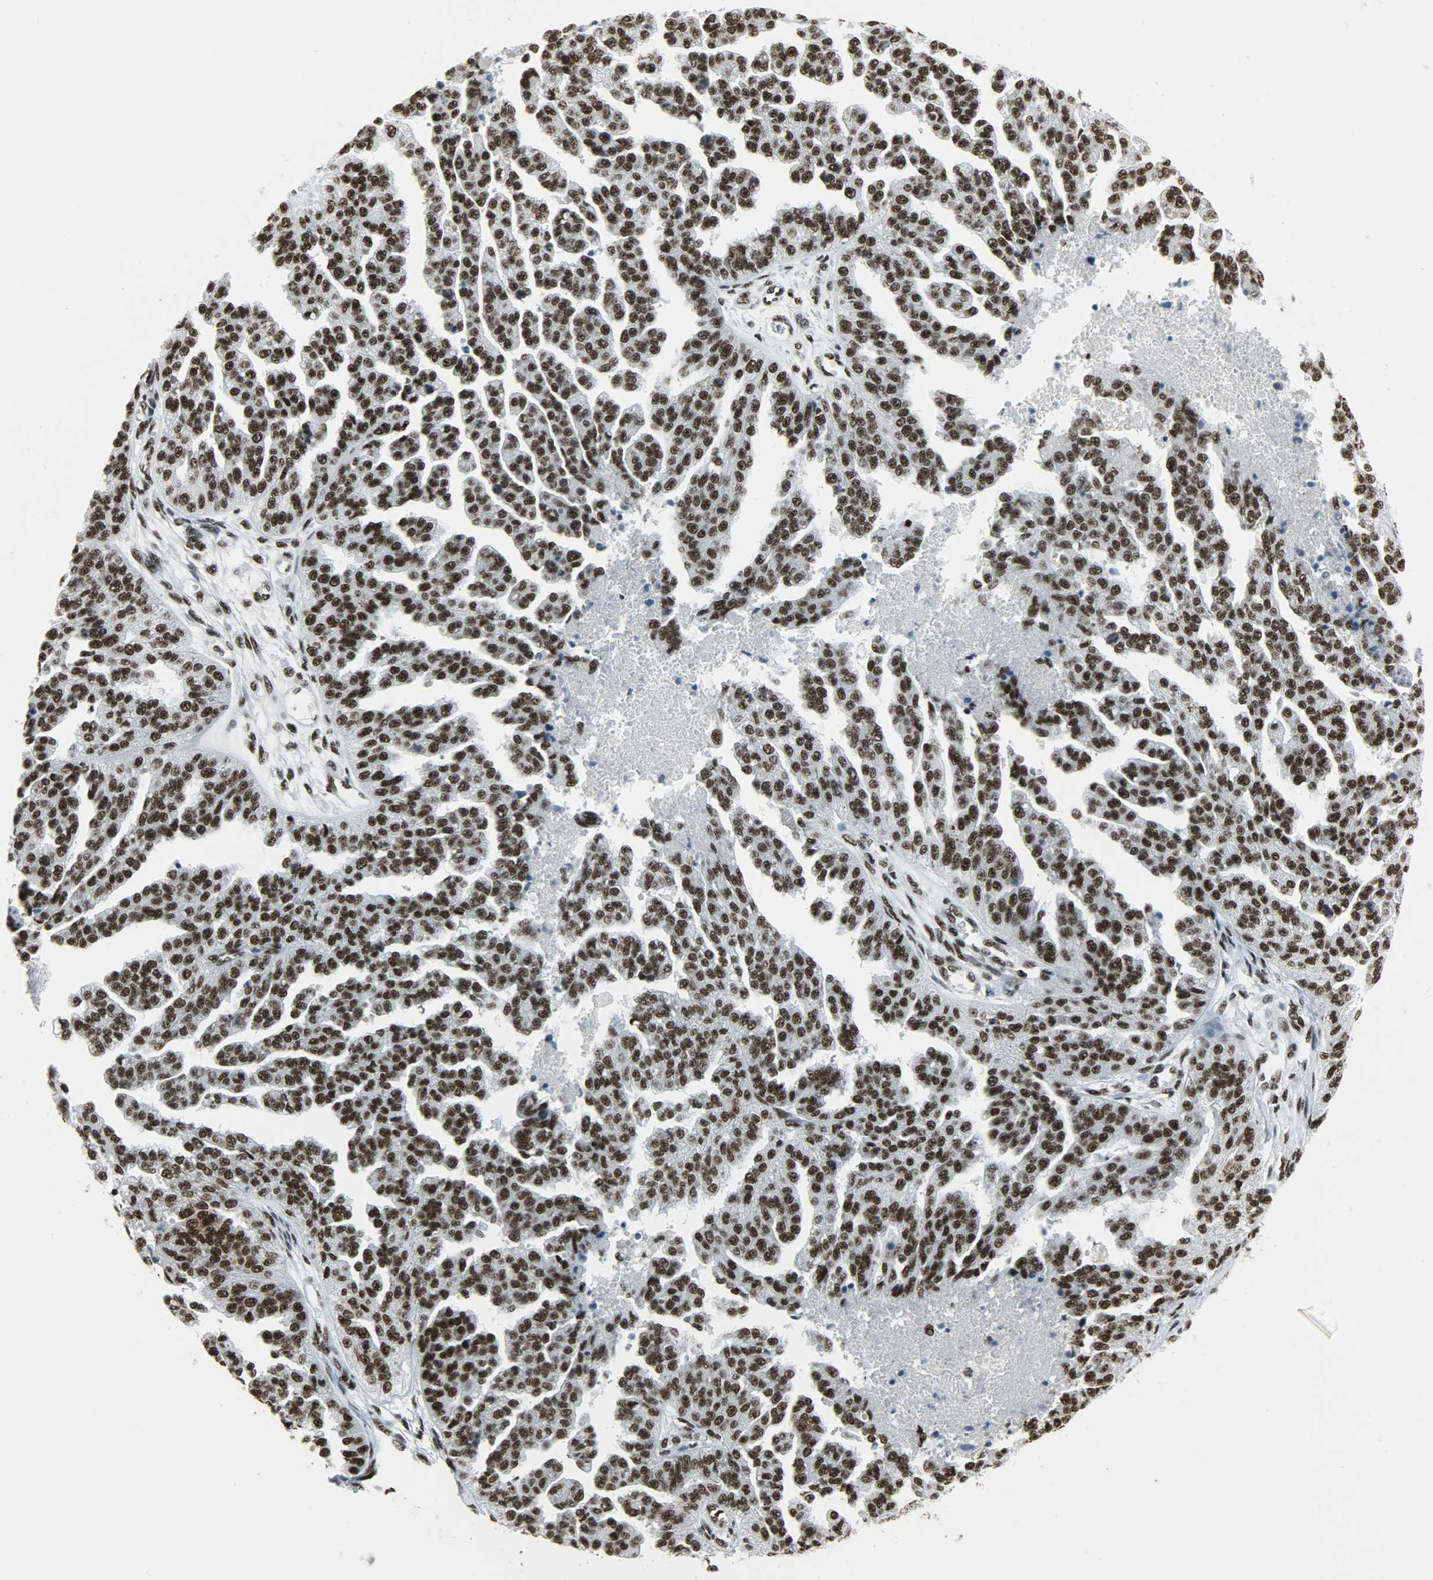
{"staining": {"intensity": "strong", "quantity": ">75%", "location": "nuclear"}, "tissue": "ovarian cancer", "cell_type": "Tumor cells", "image_type": "cancer", "snomed": [{"axis": "morphology", "description": "Cystadenocarcinoma, serous, NOS"}, {"axis": "topography", "description": "Ovary"}], "caption": "Human ovarian cancer (serous cystadenocarcinoma) stained with a brown dye demonstrates strong nuclear positive expression in about >75% of tumor cells.", "gene": "SNRPA", "patient": {"sex": "female", "age": 58}}